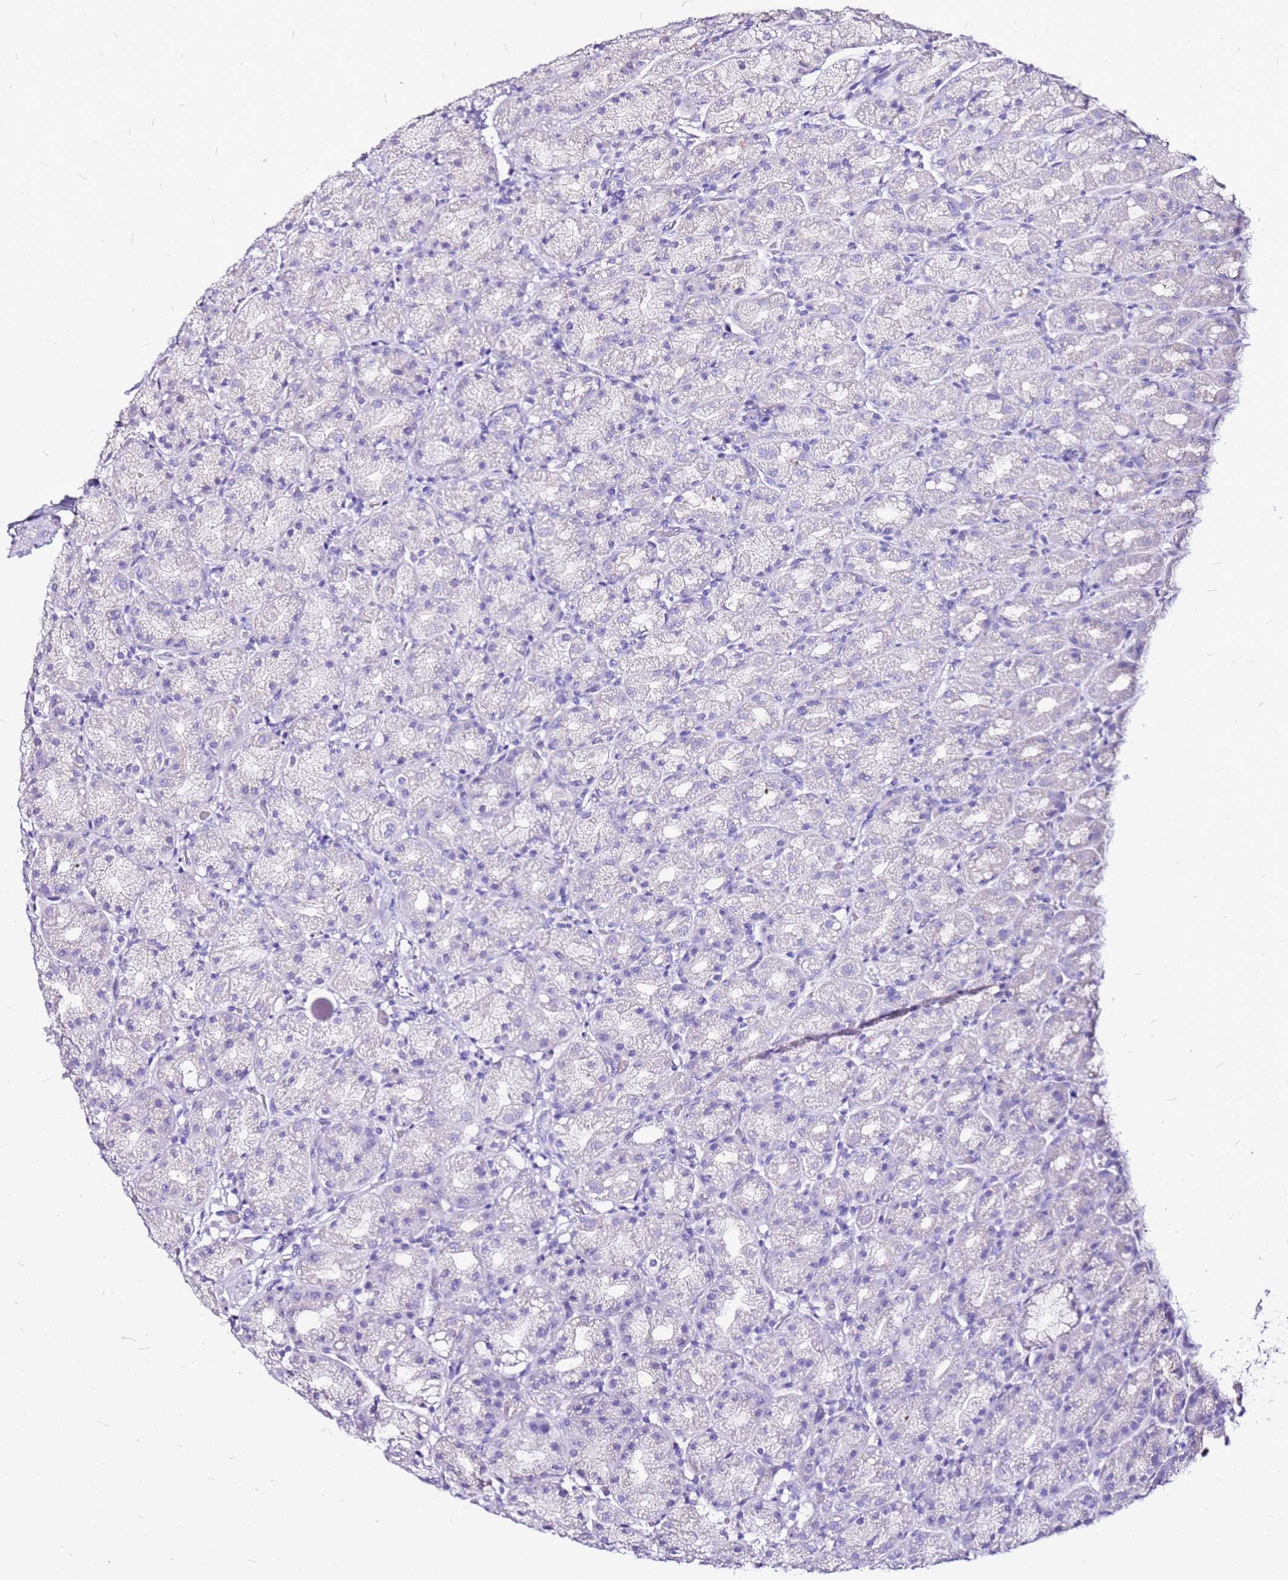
{"staining": {"intensity": "negative", "quantity": "none", "location": "none"}, "tissue": "stomach", "cell_type": "Glandular cells", "image_type": "normal", "snomed": [{"axis": "morphology", "description": "Normal tissue, NOS"}, {"axis": "topography", "description": "Stomach, upper"}, {"axis": "topography", "description": "Stomach"}], "caption": "Protein analysis of unremarkable stomach demonstrates no significant expression in glandular cells. (Stains: DAB (3,3'-diaminobenzidine) IHC with hematoxylin counter stain, Microscopy: brightfield microscopy at high magnification).", "gene": "CASD1", "patient": {"sex": "male", "age": 68}}